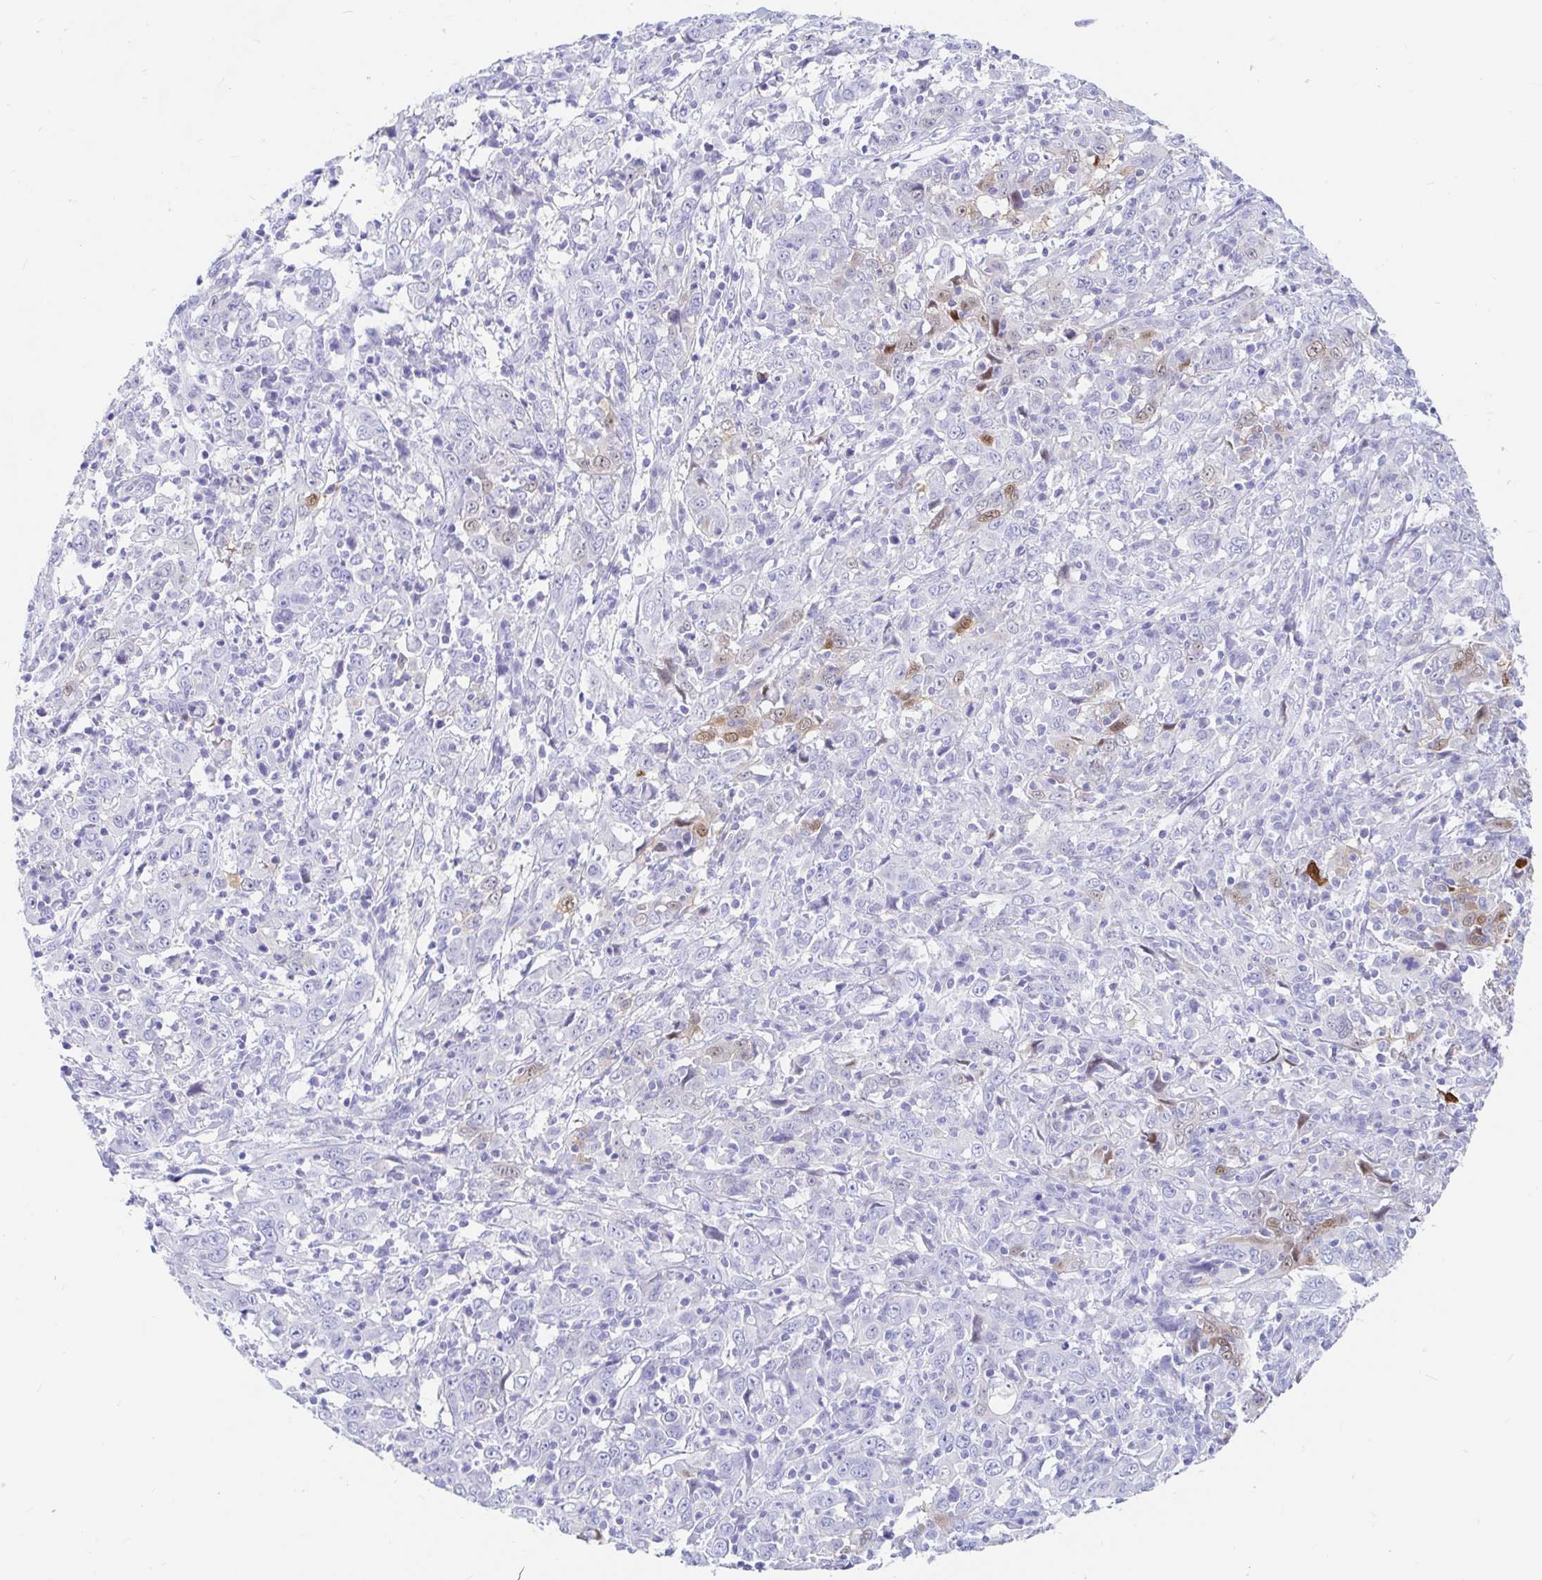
{"staining": {"intensity": "weak", "quantity": "<25%", "location": "cytoplasmic/membranous,nuclear"}, "tissue": "cervical cancer", "cell_type": "Tumor cells", "image_type": "cancer", "snomed": [{"axis": "morphology", "description": "Squamous cell carcinoma, NOS"}, {"axis": "topography", "description": "Cervix"}], "caption": "An IHC histopathology image of cervical cancer (squamous cell carcinoma) is shown. There is no staining in tumor cells of cervical cancer (squamous cell carcinoma).", "gene": "PPP1R1B", "patient": {"sex": "female", "age": 46}}